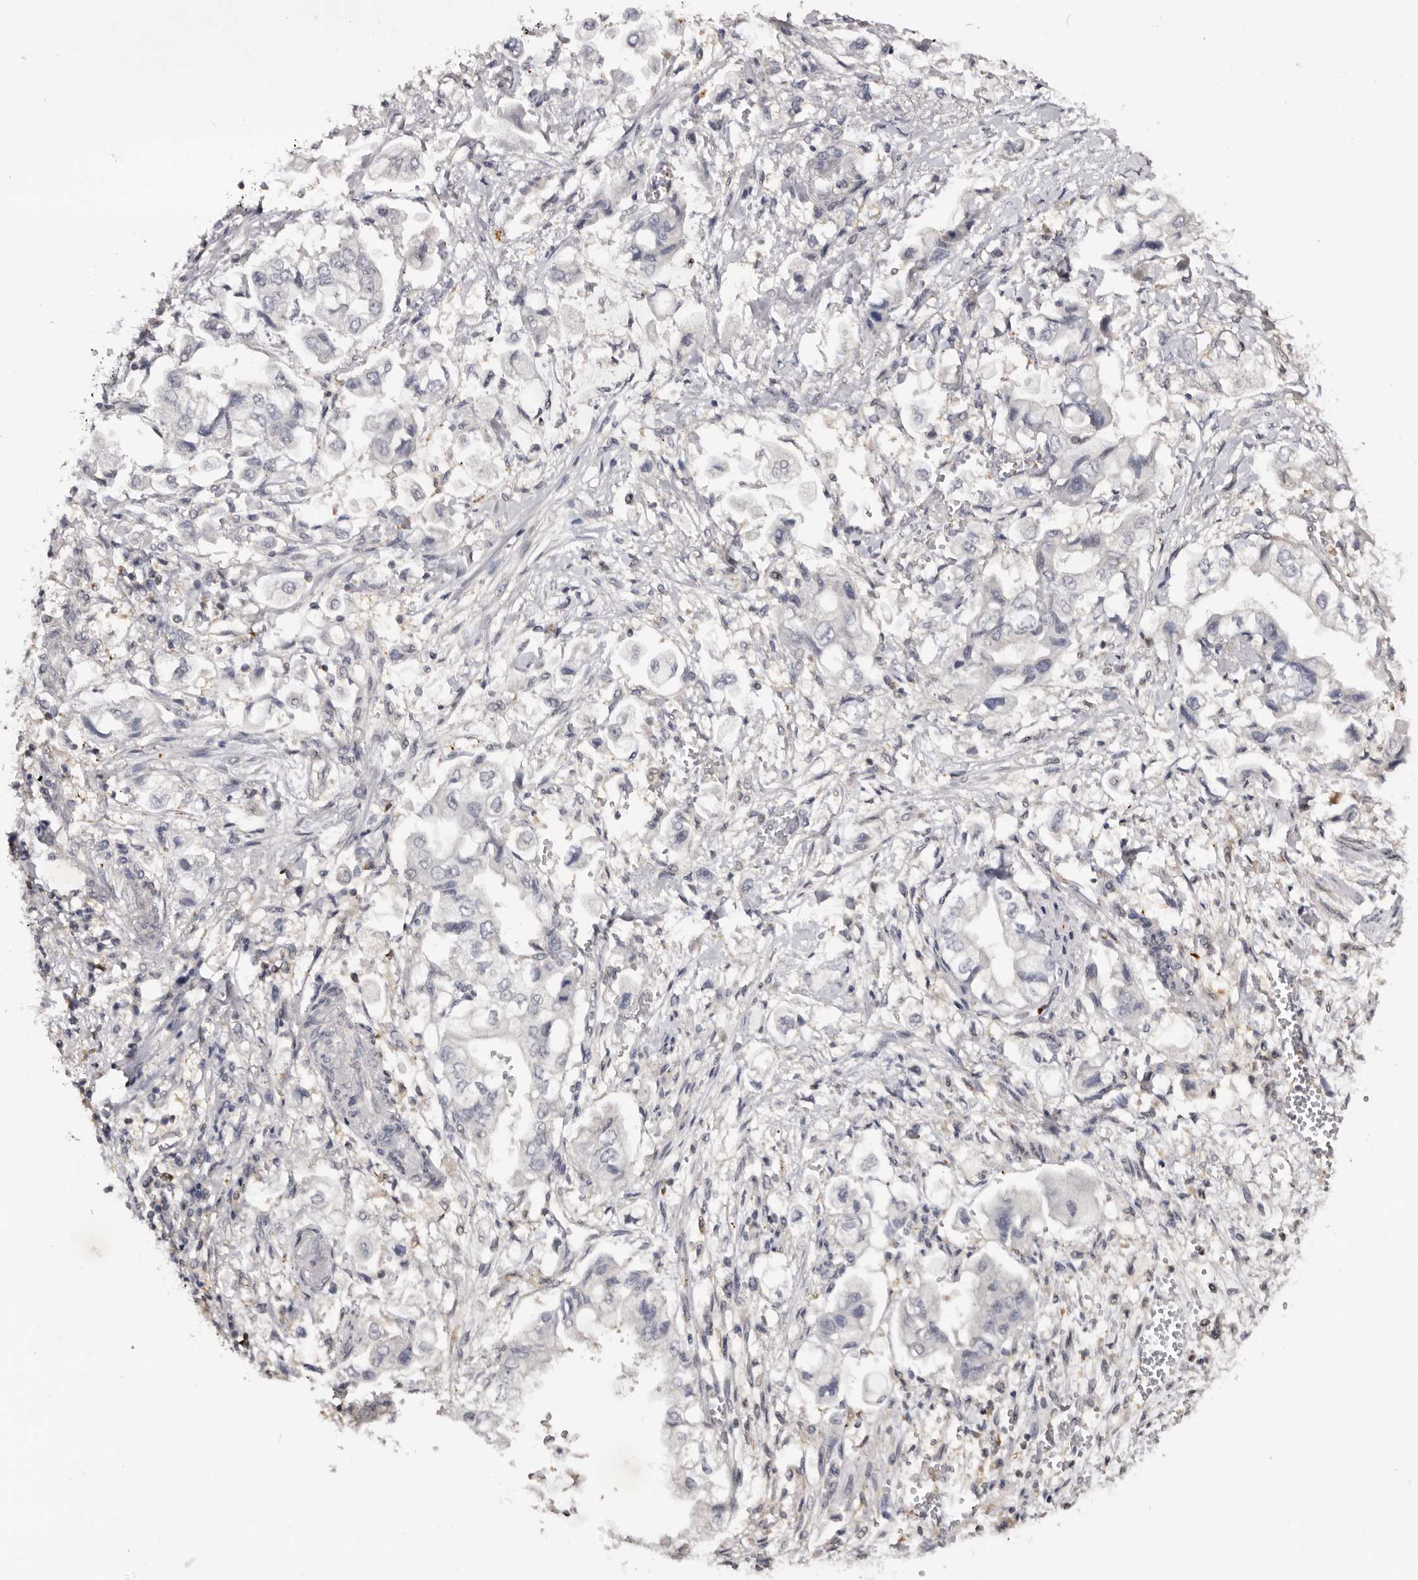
{"staining": {"intensity": "negative", "quantity": "none", "location": "none"}, "tissue": "stomach cancer", "cell_type": "Tumor cells", "image_type": "cancer", "snomed": [{"axis": "morphology", "description": "Adenocarcinoma, NOS"}, {"axis": "topography", "description": "Stomach"}], "caption": "This is an immunohistochemistry micrograph of adenocarcinoma (stomach). There is no staining in tumor cells.", "gene": "TNNI1", "patient": {"sex": "male", "age": 62}}